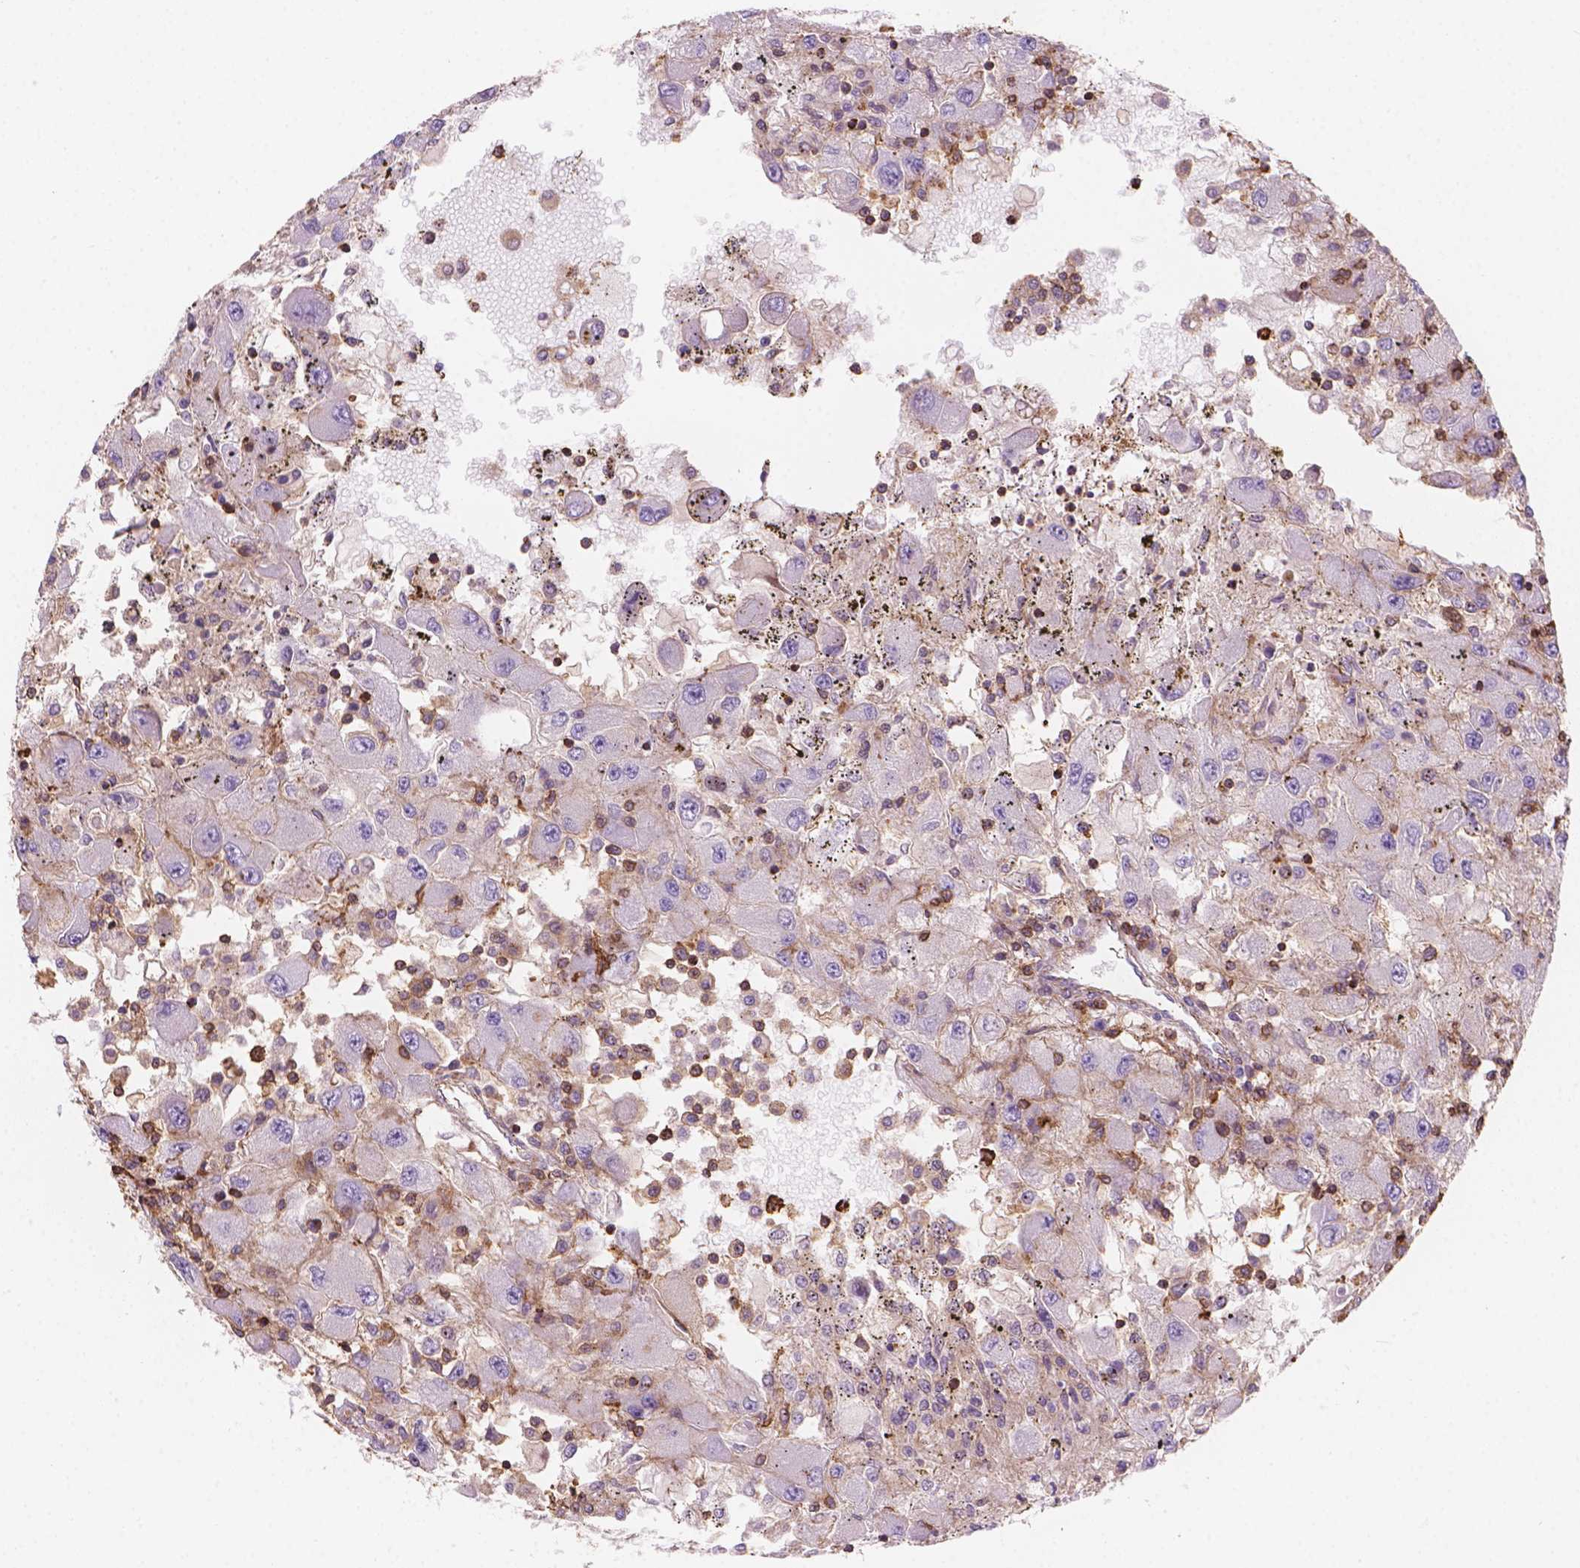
{"staining": {"intensity": "negative", "quantity": "none", "location": "none"}, "tissue": "renal cancer", "cell_type": "Tumor cells", "image_type": "cancer", "snomed": [{"axis": "morphology", "description": "Adenocarcinoma, NOS"}, {"axis": "topography", "description": "Kidney"}], "caption": "Micrograph shows no protein staining in tumor cells of renal cancer (adenocarcinoma) tissue.", "gene": "PATJ", "patient": {"sex": "female", "age": 67}}